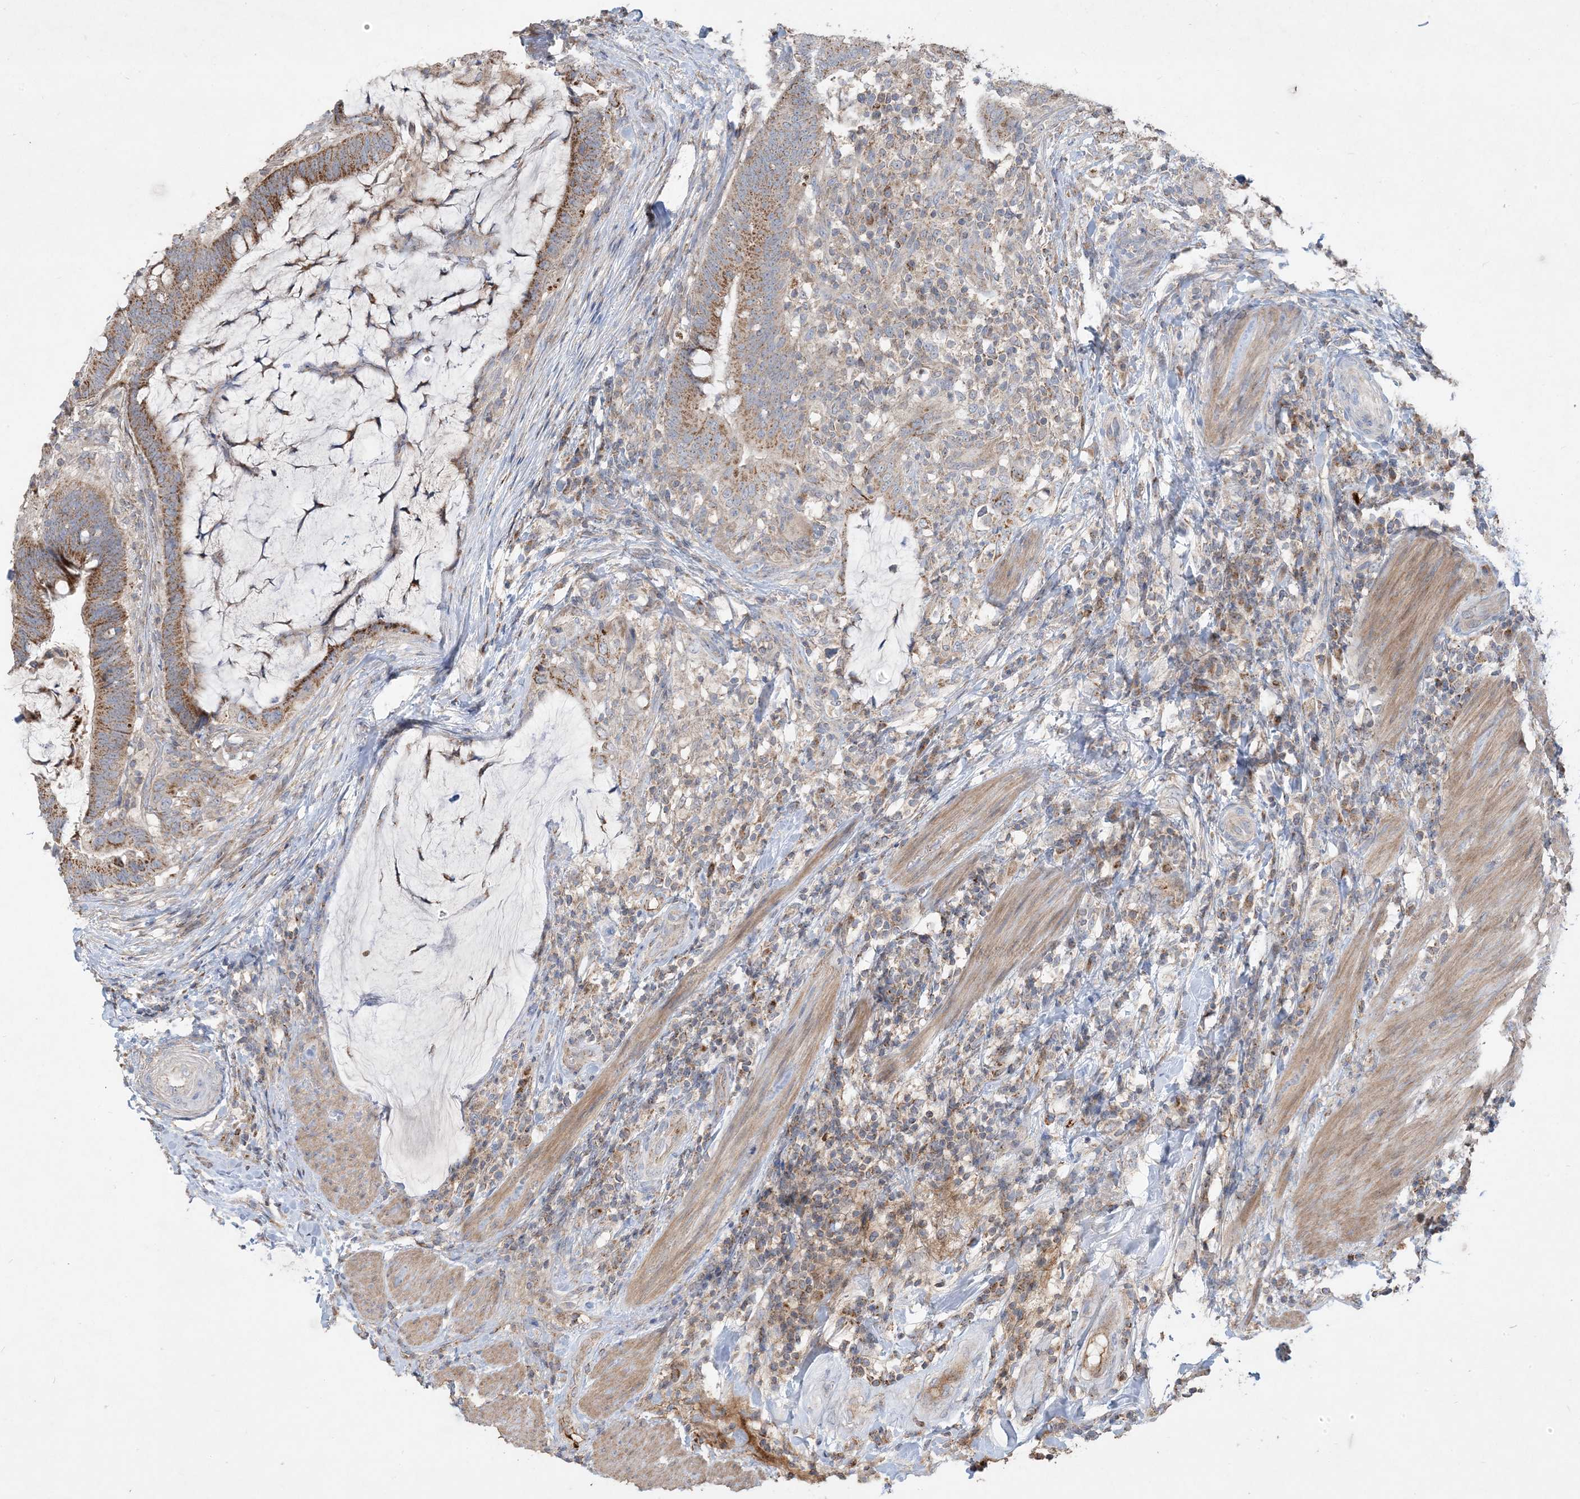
{"staining": {"intensity": "moderate", "quantity": ">75%", "location": "cytoplasmic/membranous"}, "tissue": "colorectal cancer", "cell_type": "Tumor cells", "image_type": "cancer", "snomed": [{"axis": "morphology", "description": "Adenocarcinoma, NOS"}, {"axis": "topography", "description": "Colon"}], "caption": "High-power microscopy captured an immunohistochemistry (IHC) photomicrograph of colorectal cancer, revealing moderate cytoplasmic/membranous expression in about >75% of tumor cells.", "gene": "ECHDC1", "patient": {"sex": "female", "age": 66}}